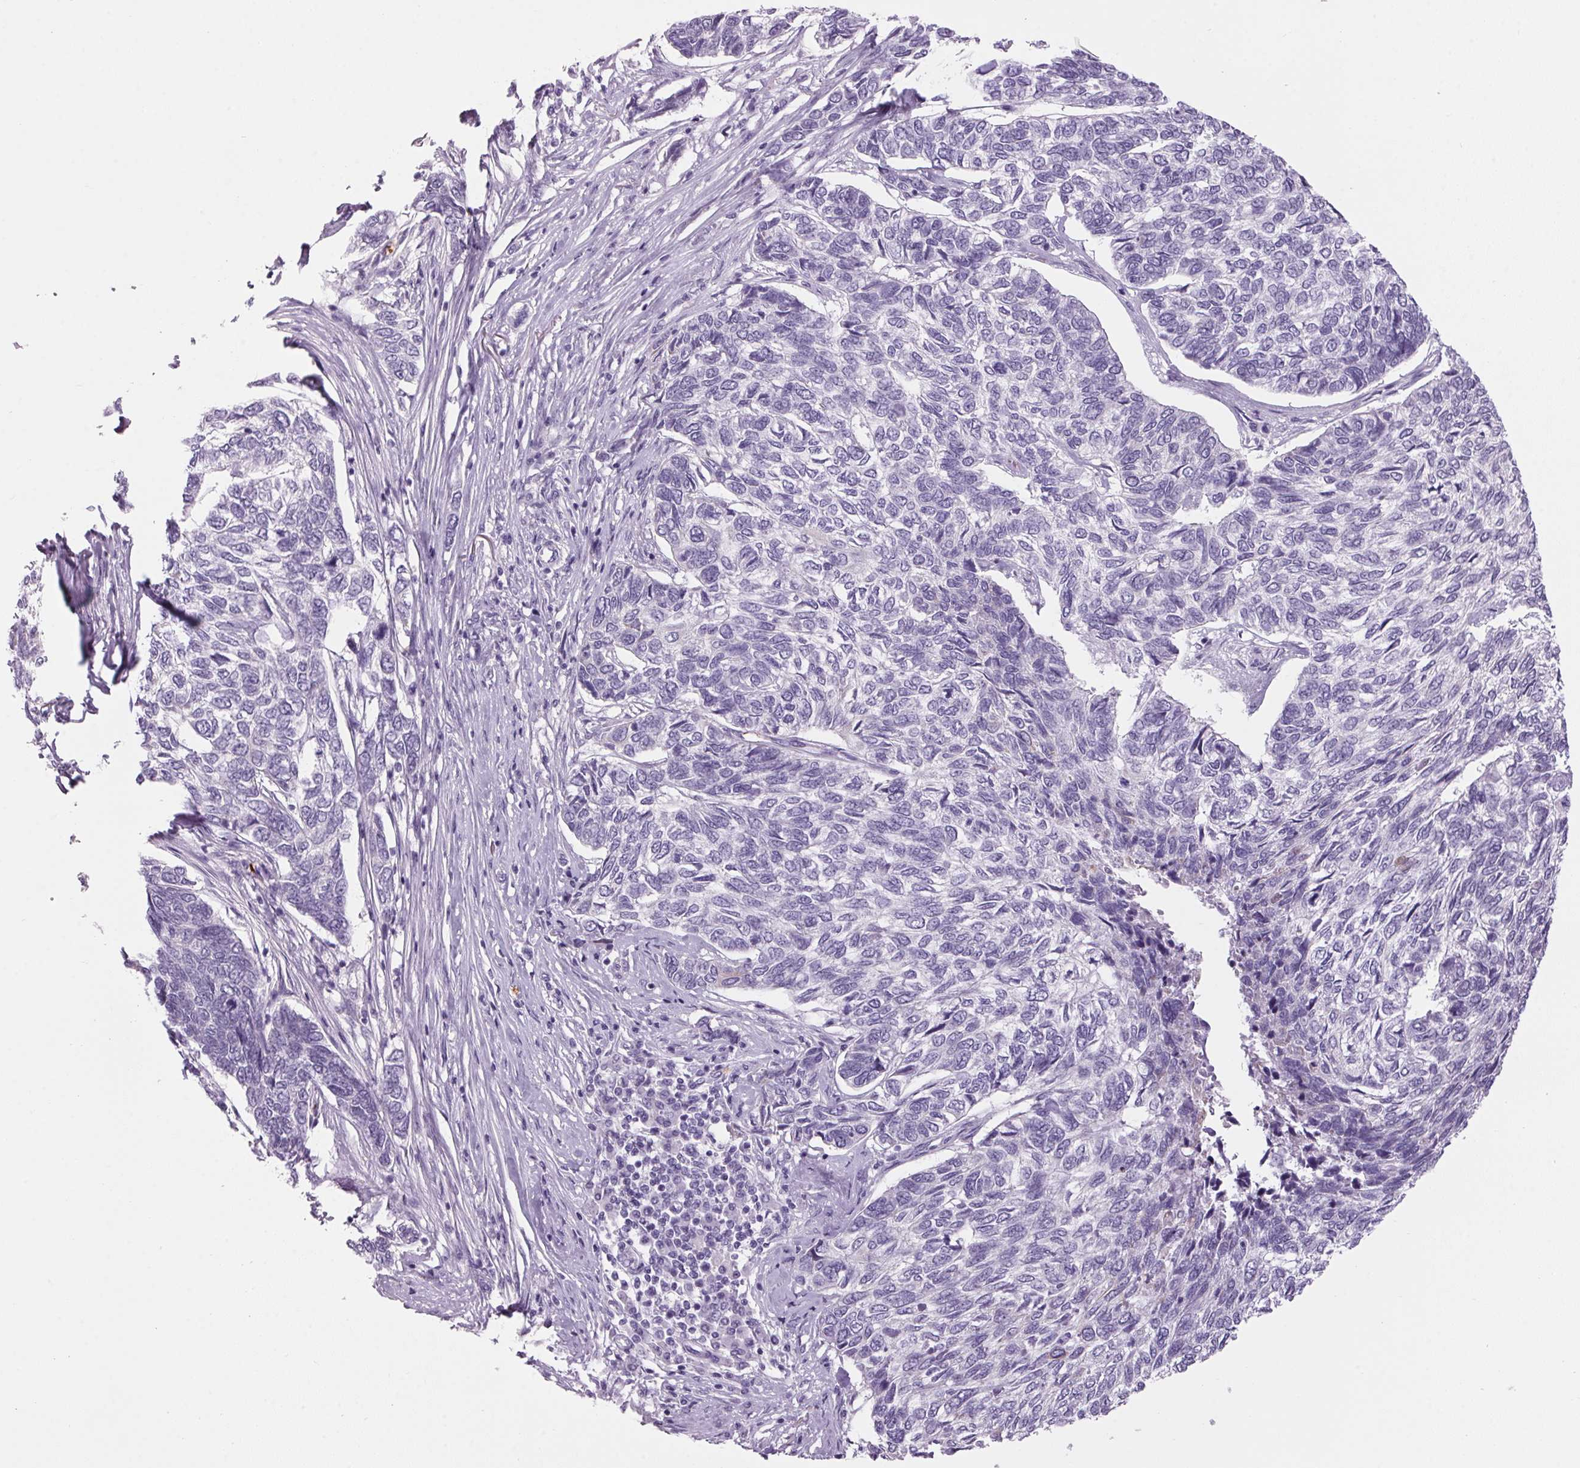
{"staining": {"intensity": "negative", "quantity": "none", "location": "none"}, "tissue": "skin cancer", "cell_type": "Tumor cells", "image_type": "cancer", "snomed": [{"axis": "morphology", "description": "Basal cell carcinoma"}, {"axis": "topography", "description": "Skin"}], "caption": "Skin basal cell carcinoma was stained to show a protein in brown. There is no significant expression in tumor cells. (Immunohistochemistry, brightfield microscopy, high magnification).", "gene": "HBQ1", "patient": {"sex": "female", "age": 65}}